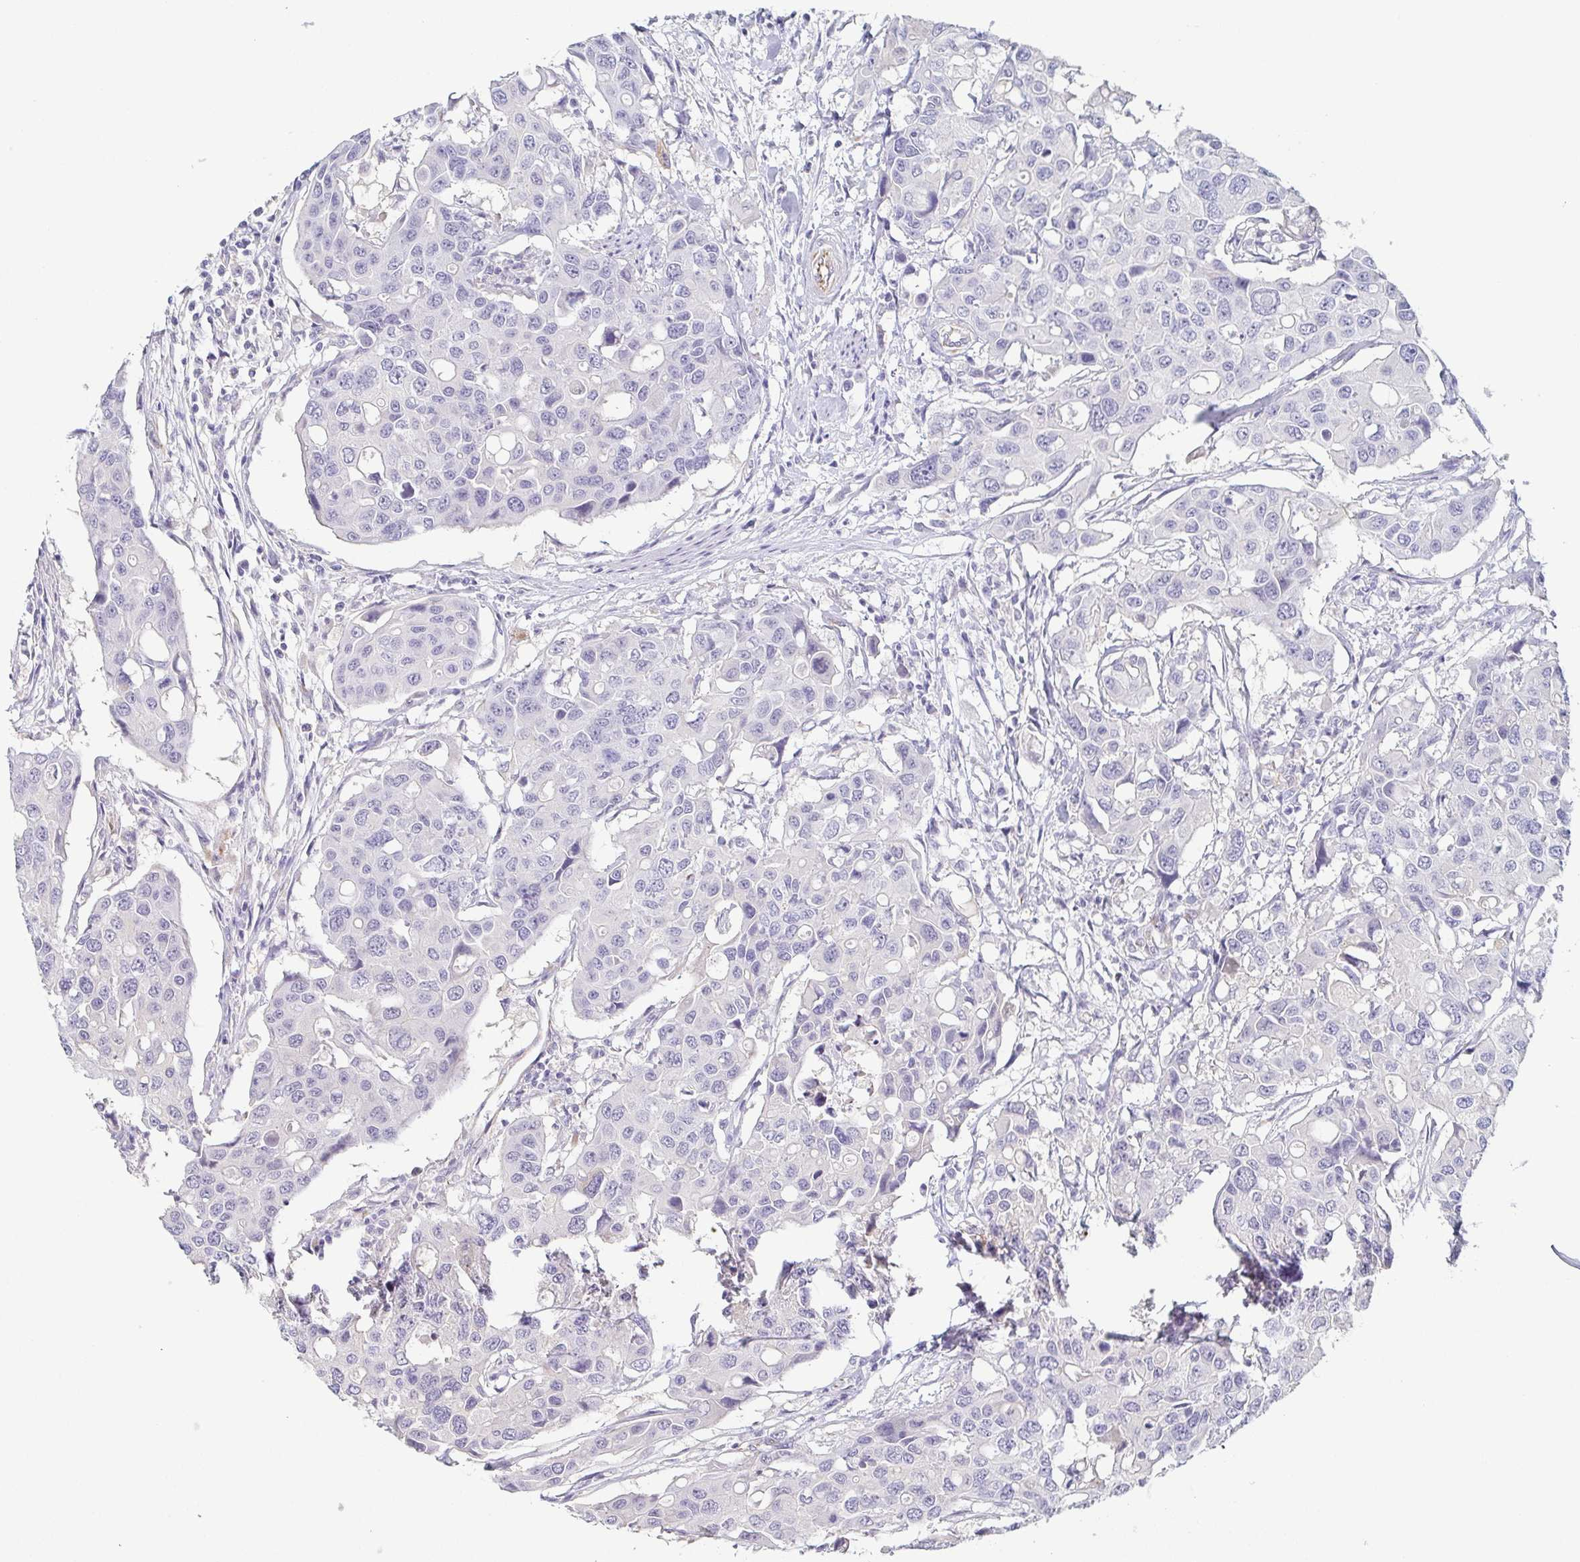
{"staining": {"intensity": "negative", "quantity": "none", "location": "none"}, "tissue": "colorectal cancer", "cell_type": "Tumor cells", "image_type": "cancer", "snomed": [{"axis": "morphology", "description": "Adenocarcinoma, NOS"}, {"axis": "topography", "description": "Colon"}], "caption": "High power microscopy micrograph of an IHC histopathology image of colorectal adenocarcinoma, revealing no significant expression in tumor cells.", "gene": "COL17A1", "patient": {"sex": "male", "age": 77}}